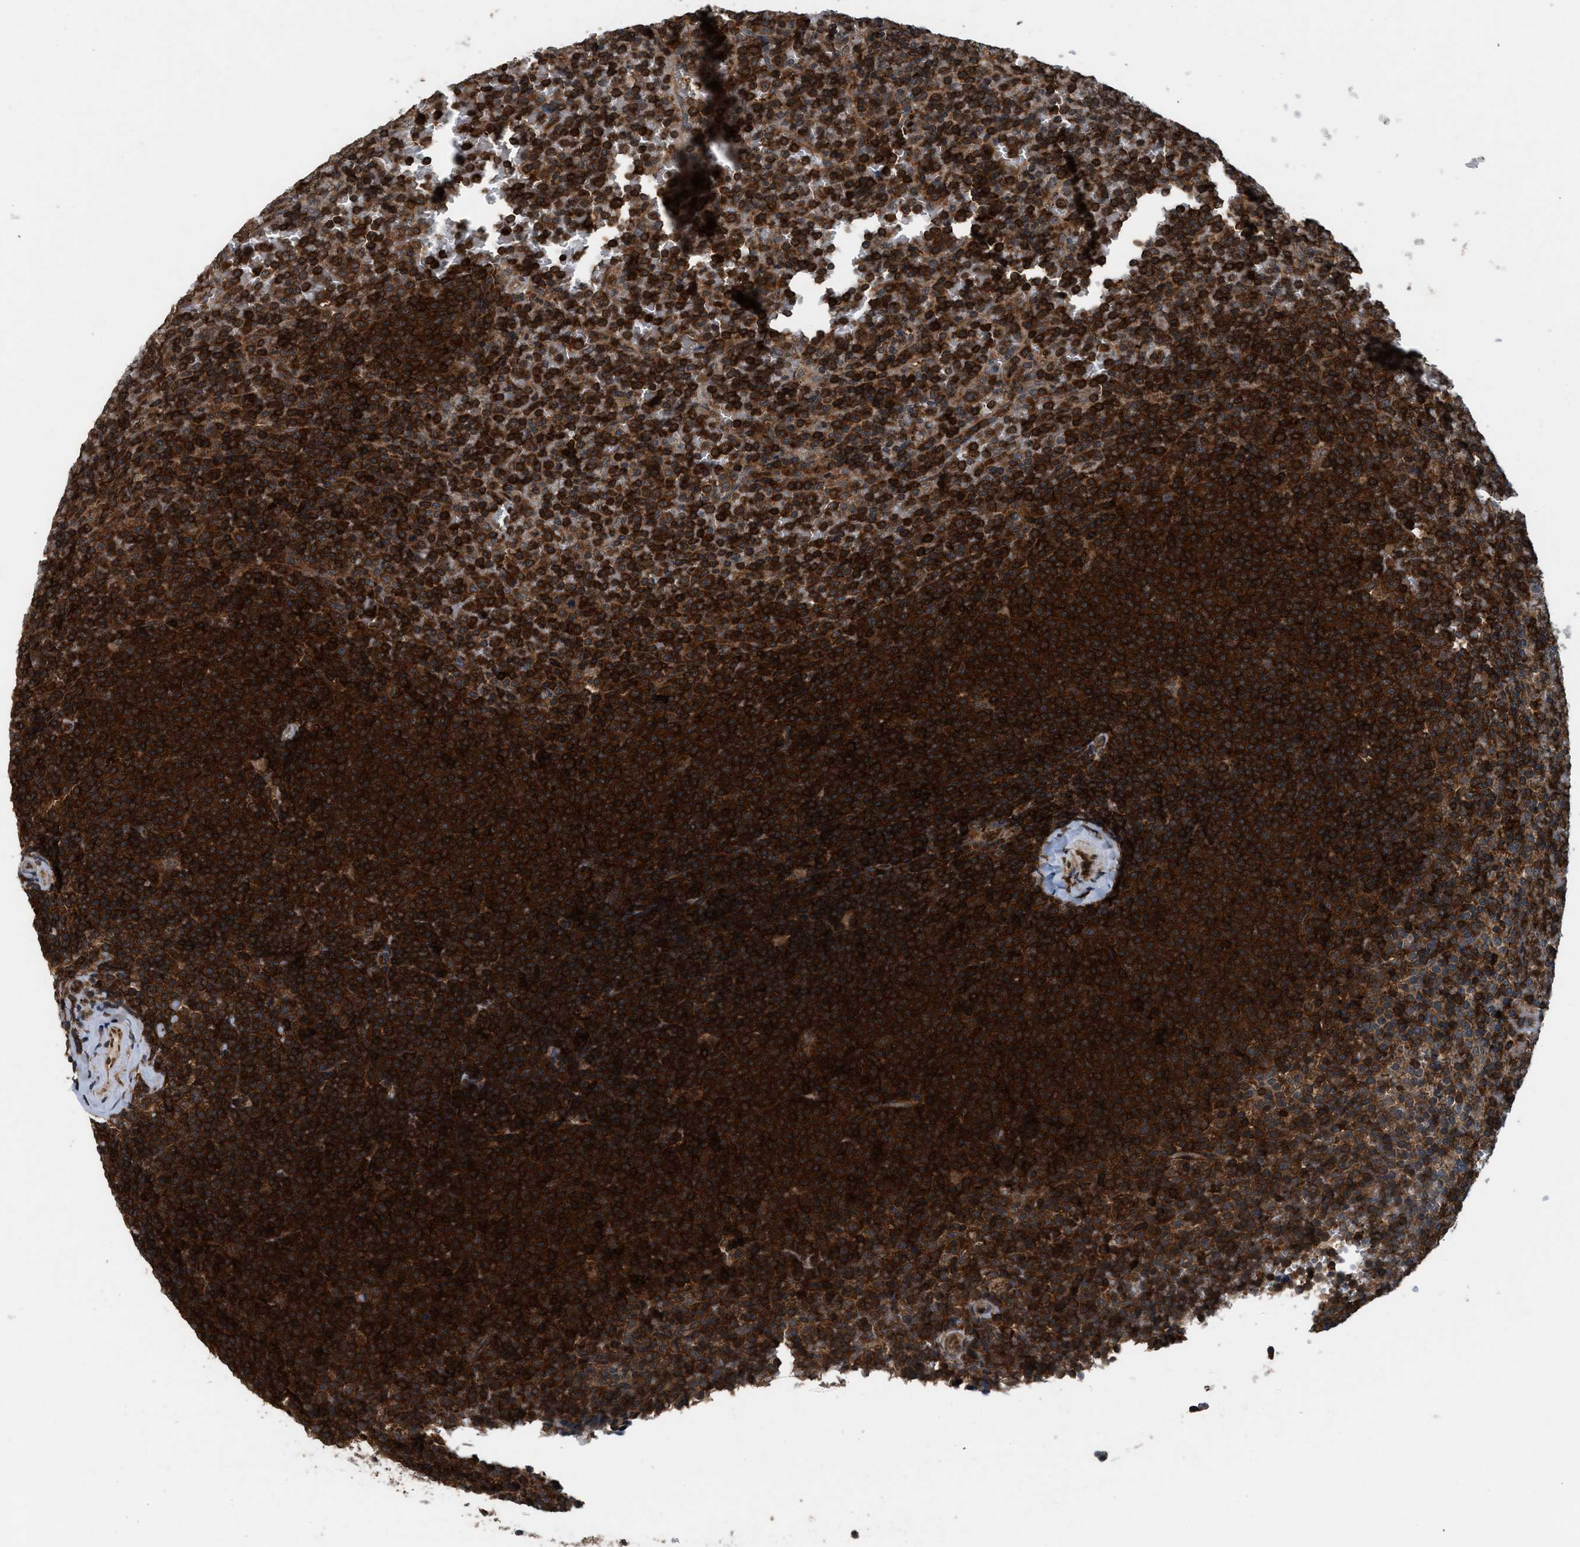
{"staining": {"intensity": "strong", "quantity": ">75%", "location": "cytoplasmic/membranous,nuclear"}, "tissue": "lymphoma", "cell_type": "Tumor cells", "image_type": "cancer", "snomed": [{"axis": "morphology", "description": "Malignant lymphoma, non-Hodgkin's type, Low grade"}, {"axis": "topography", "description": "Spleen"}], "caption": "Immunohistochemical staining of human lymphoma exhibits high levels of strong cytoplasmic/membranous and nuclear positivity in approximately >75% of tumor cells. Ihc stains the protein in brown and the nuclei are stained blue.", "gene": "OXSR1", "patient": {"sex": "female", "age": 77}}